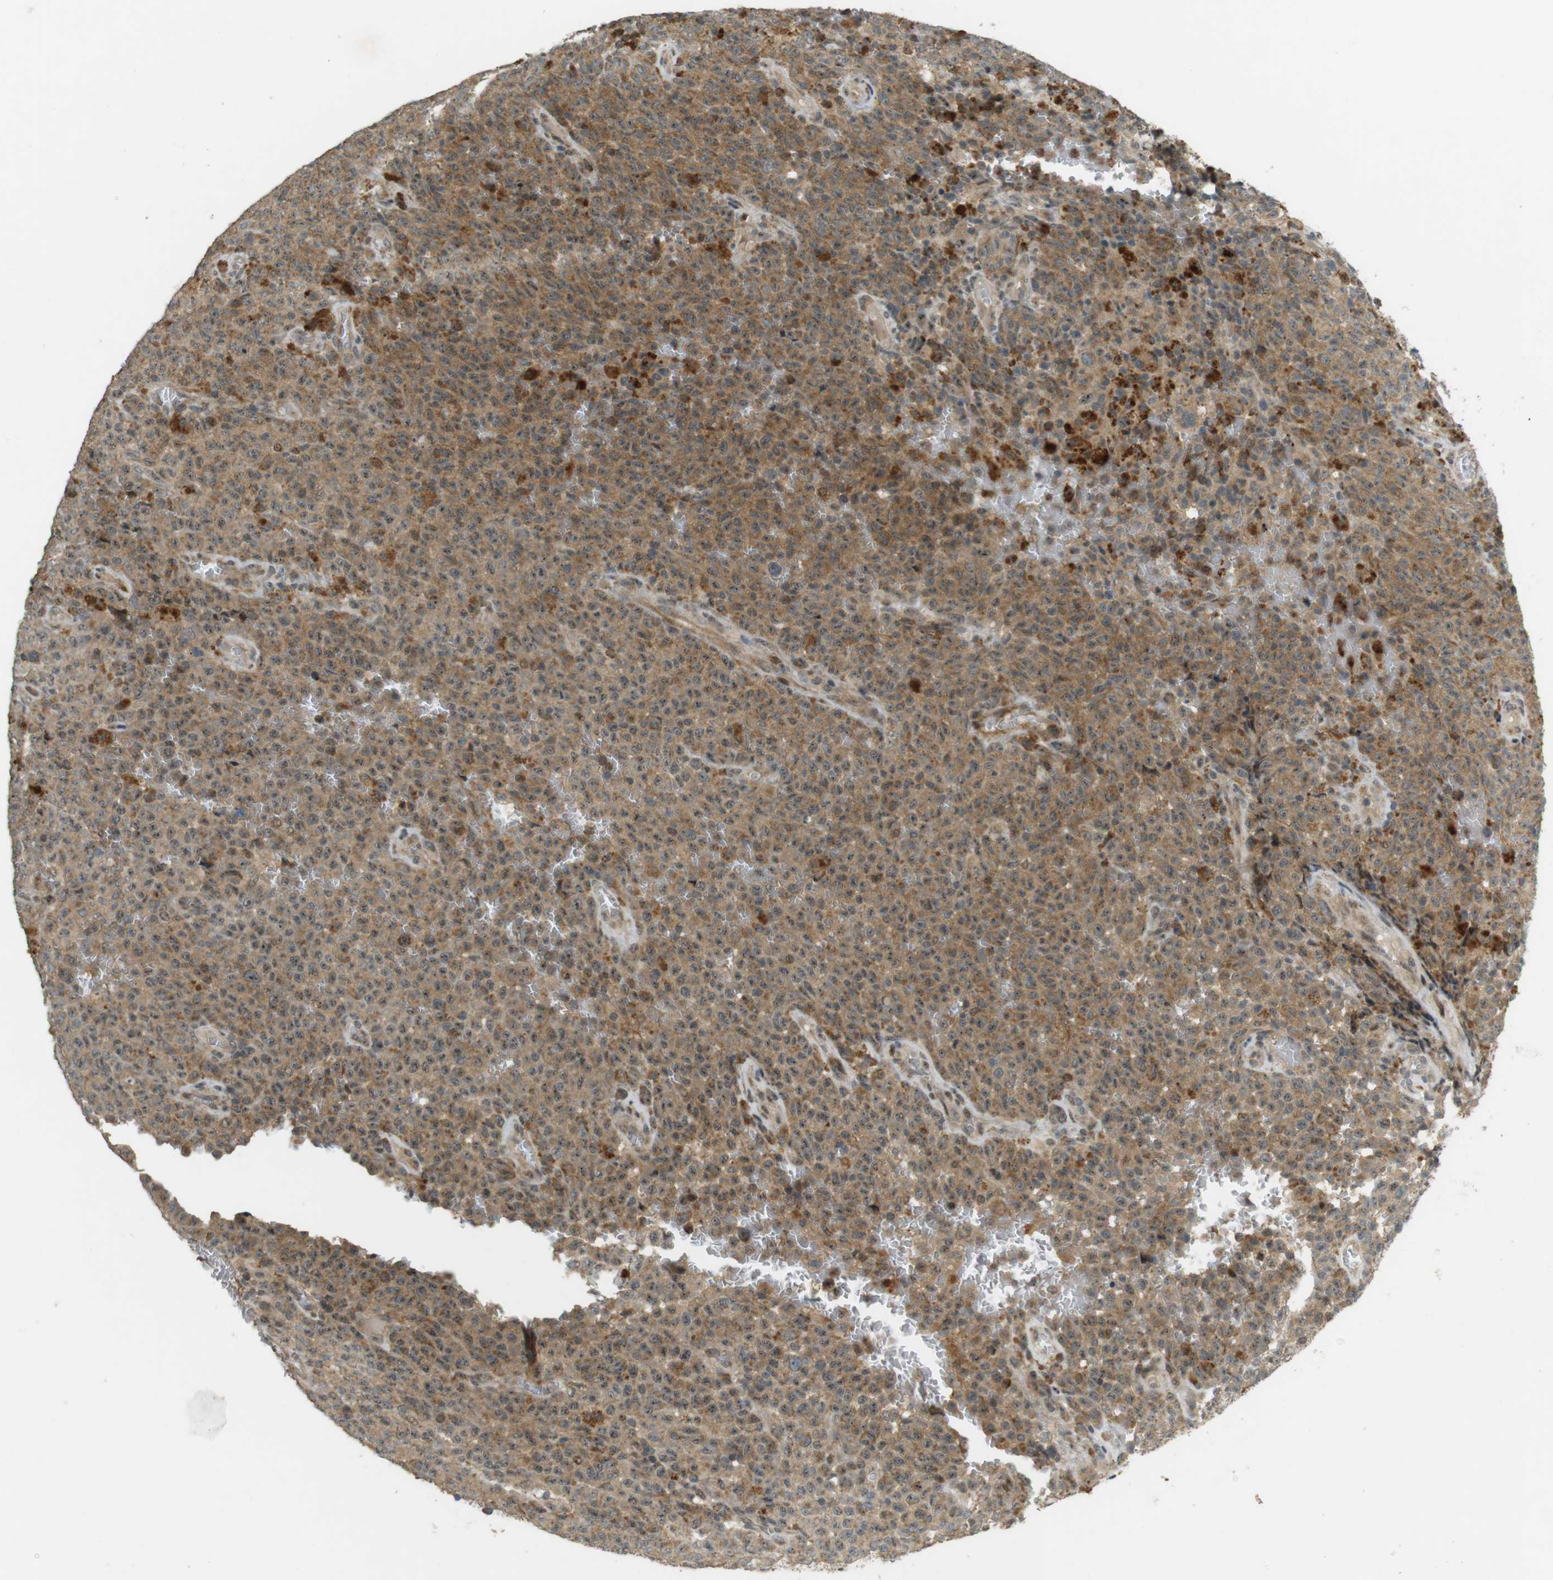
{"staining": {"intensity": "moderate", "quantity": ">75%", "location": "cytoplasmic/membranous,nuclear"}, "tissue": "melanoma", "cell_type": "Tumor cells", "image_type": "cancer", "snomed": [{"axis": "morphology", "description": "Malignant melanoma, NOS"}, {"axis": "topography", "description": "Skin"}], "caption": "Malignant melanoma tissue shows moderate cytoplasmic/membranous and nuclear expression in approximately >75% of tumor cells", "gene": "TMX3", "patient": {"sex": "female", "age": 82}}